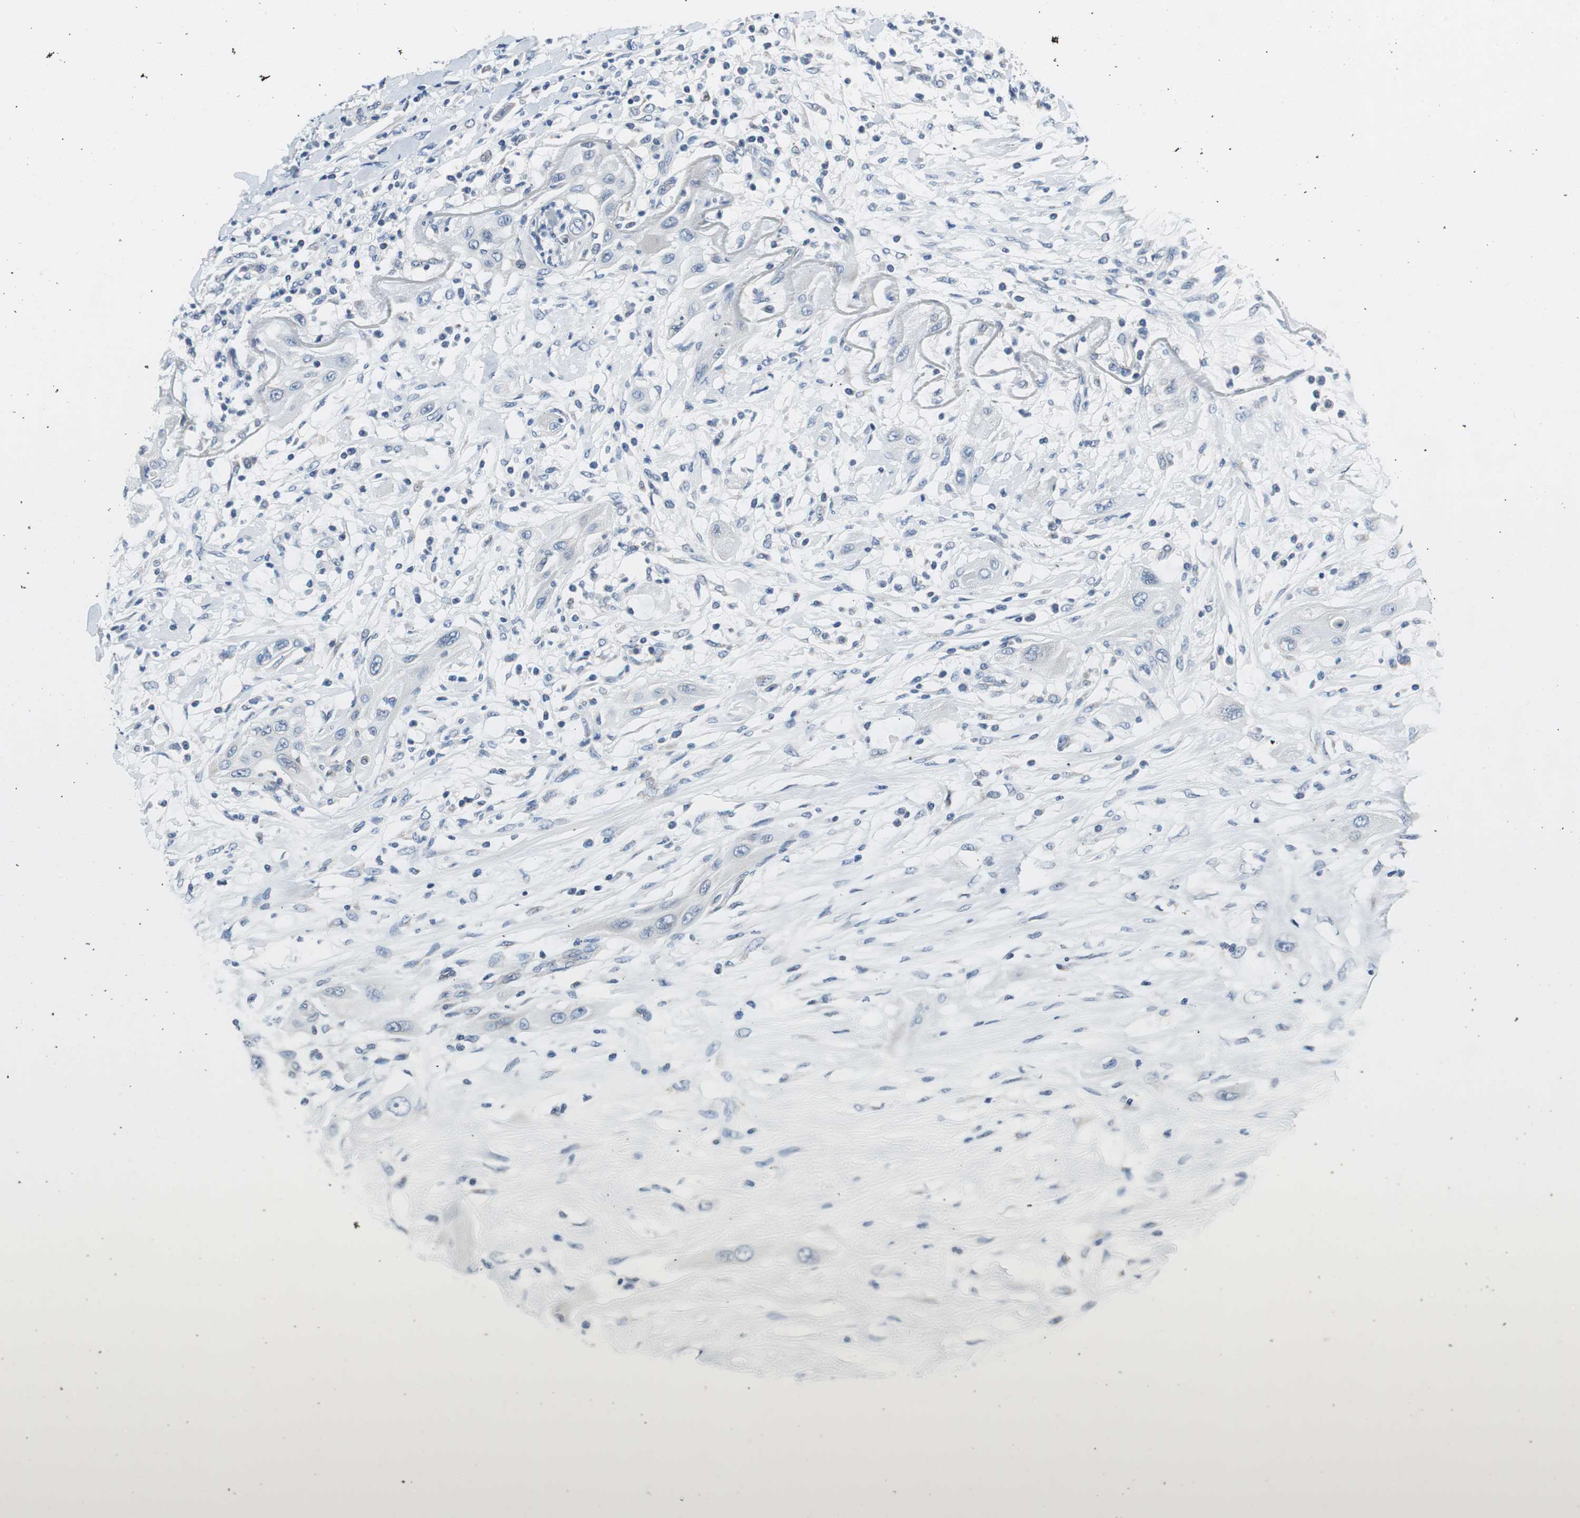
{"staining": {"intensity": "negative", "quantity": "none", "location": "none"}, "tissue": "lung cancer", "cell_type": "Tumor cells", "image_type": "cancer", "snomed": [{"axis": "morphology", "description": "Squamous cell carcinoma, NOS"}, {"axis": "topography", "description": "Lung"}], "caption": "DAB immunohistochemical staining of lung squamous cell carcinoma shows no significant staining in tumor cells.", "gene": "PLAA", "patient": {"sex": "female", "age": 47}}